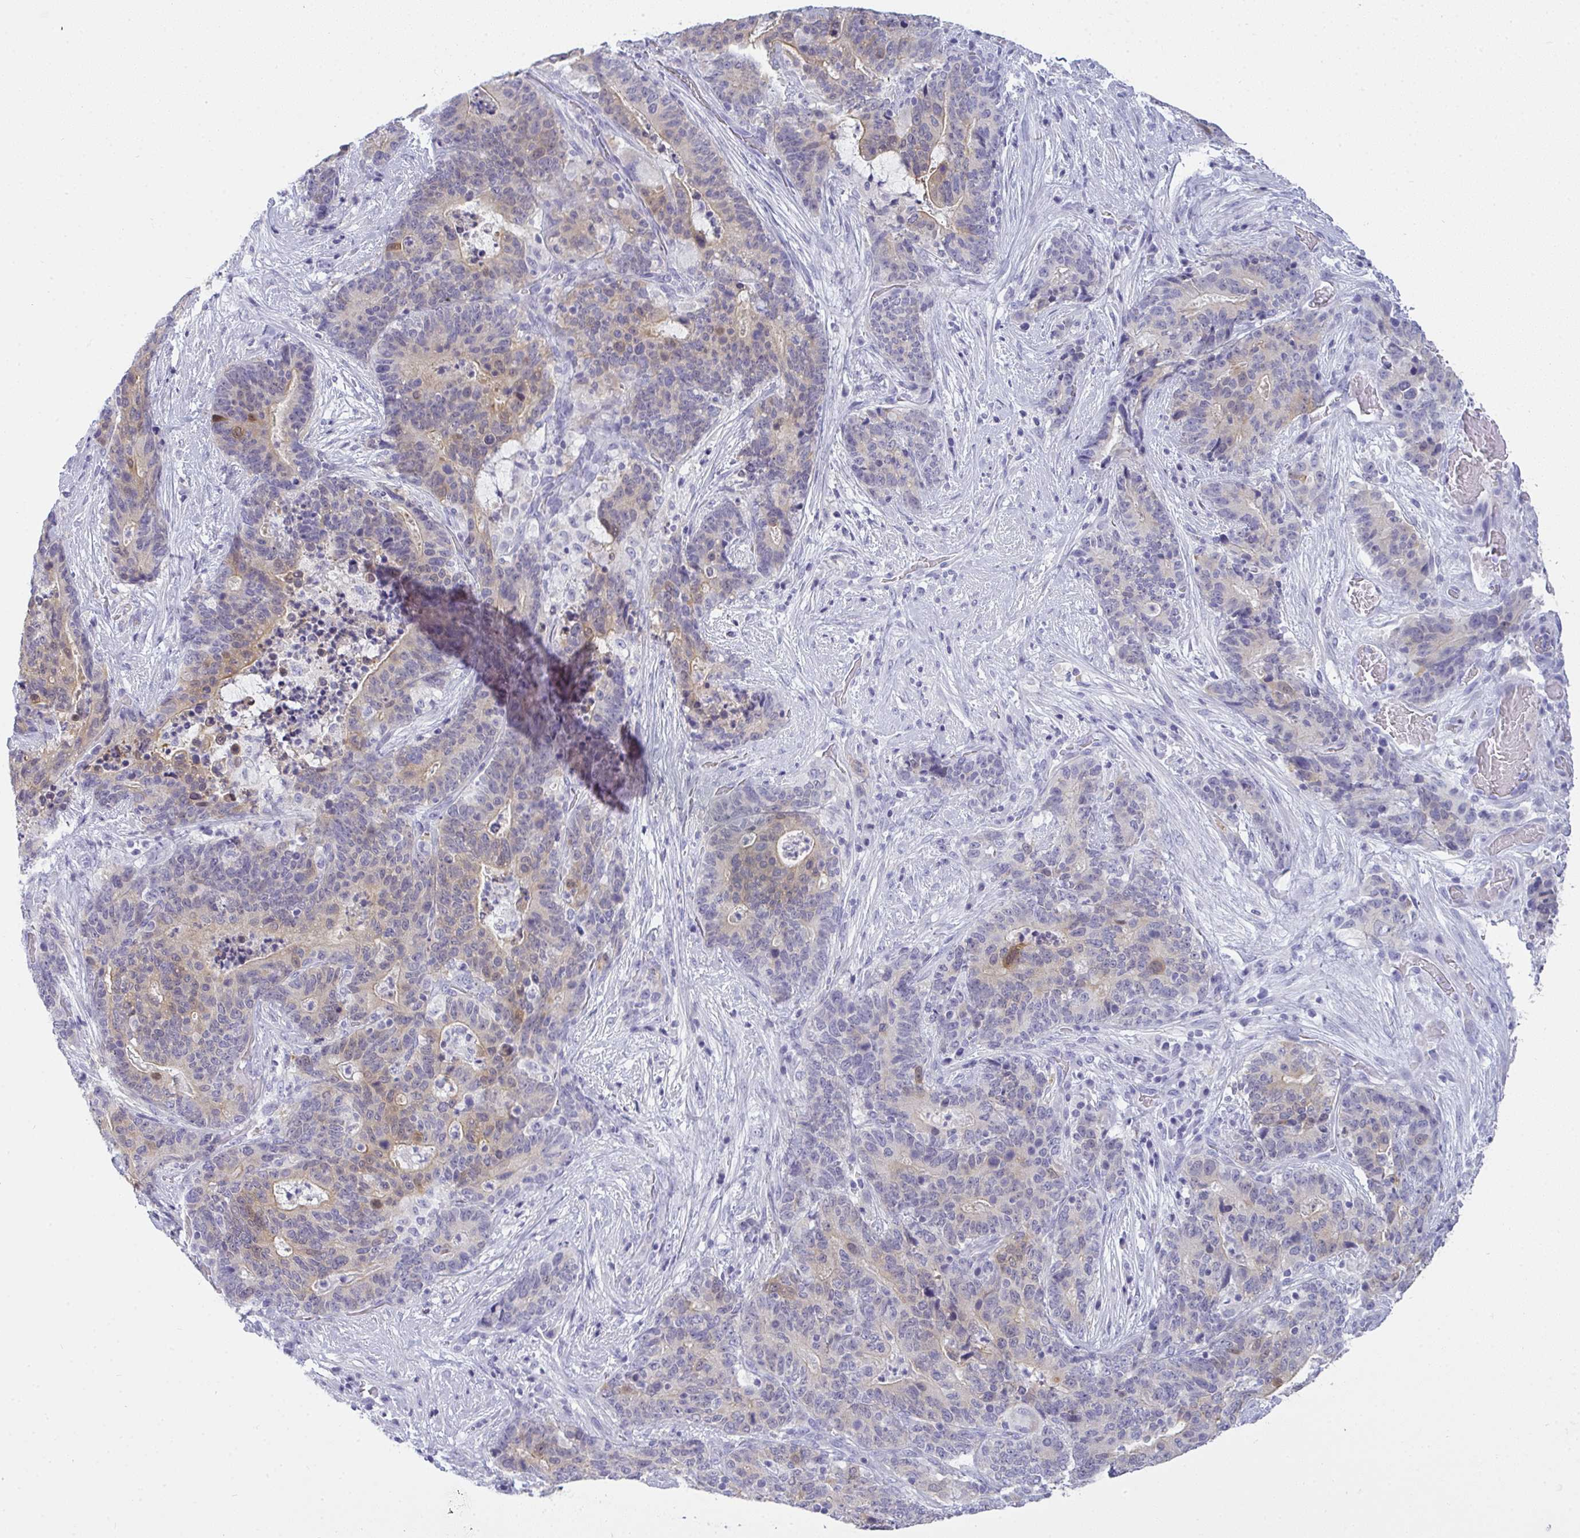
{"staining": {"intensity": "weak", "quantity": "25%-75%", "location": "cytoplasmic/membranous"}, "tissue": "stomach cancer", "cell_type": "Tumor cells", "image_type": "cancer", "snomed": [{"axis": "morphology", "description": "Normal tissue, NOS"}, {"axis": "morphology", "description": "Adenocarcinoma, NOS"}, {"axis": "topography", "description": "Stomach"}], "caption": "Stomach cancer stained with DAB IHC demonstrates low levels of weak cytoplasmic/membranous expression in approximately 25%-75% of tumor cells.", "gene": "GSDMB", "patient": {"sex": "female", "age": 64}}